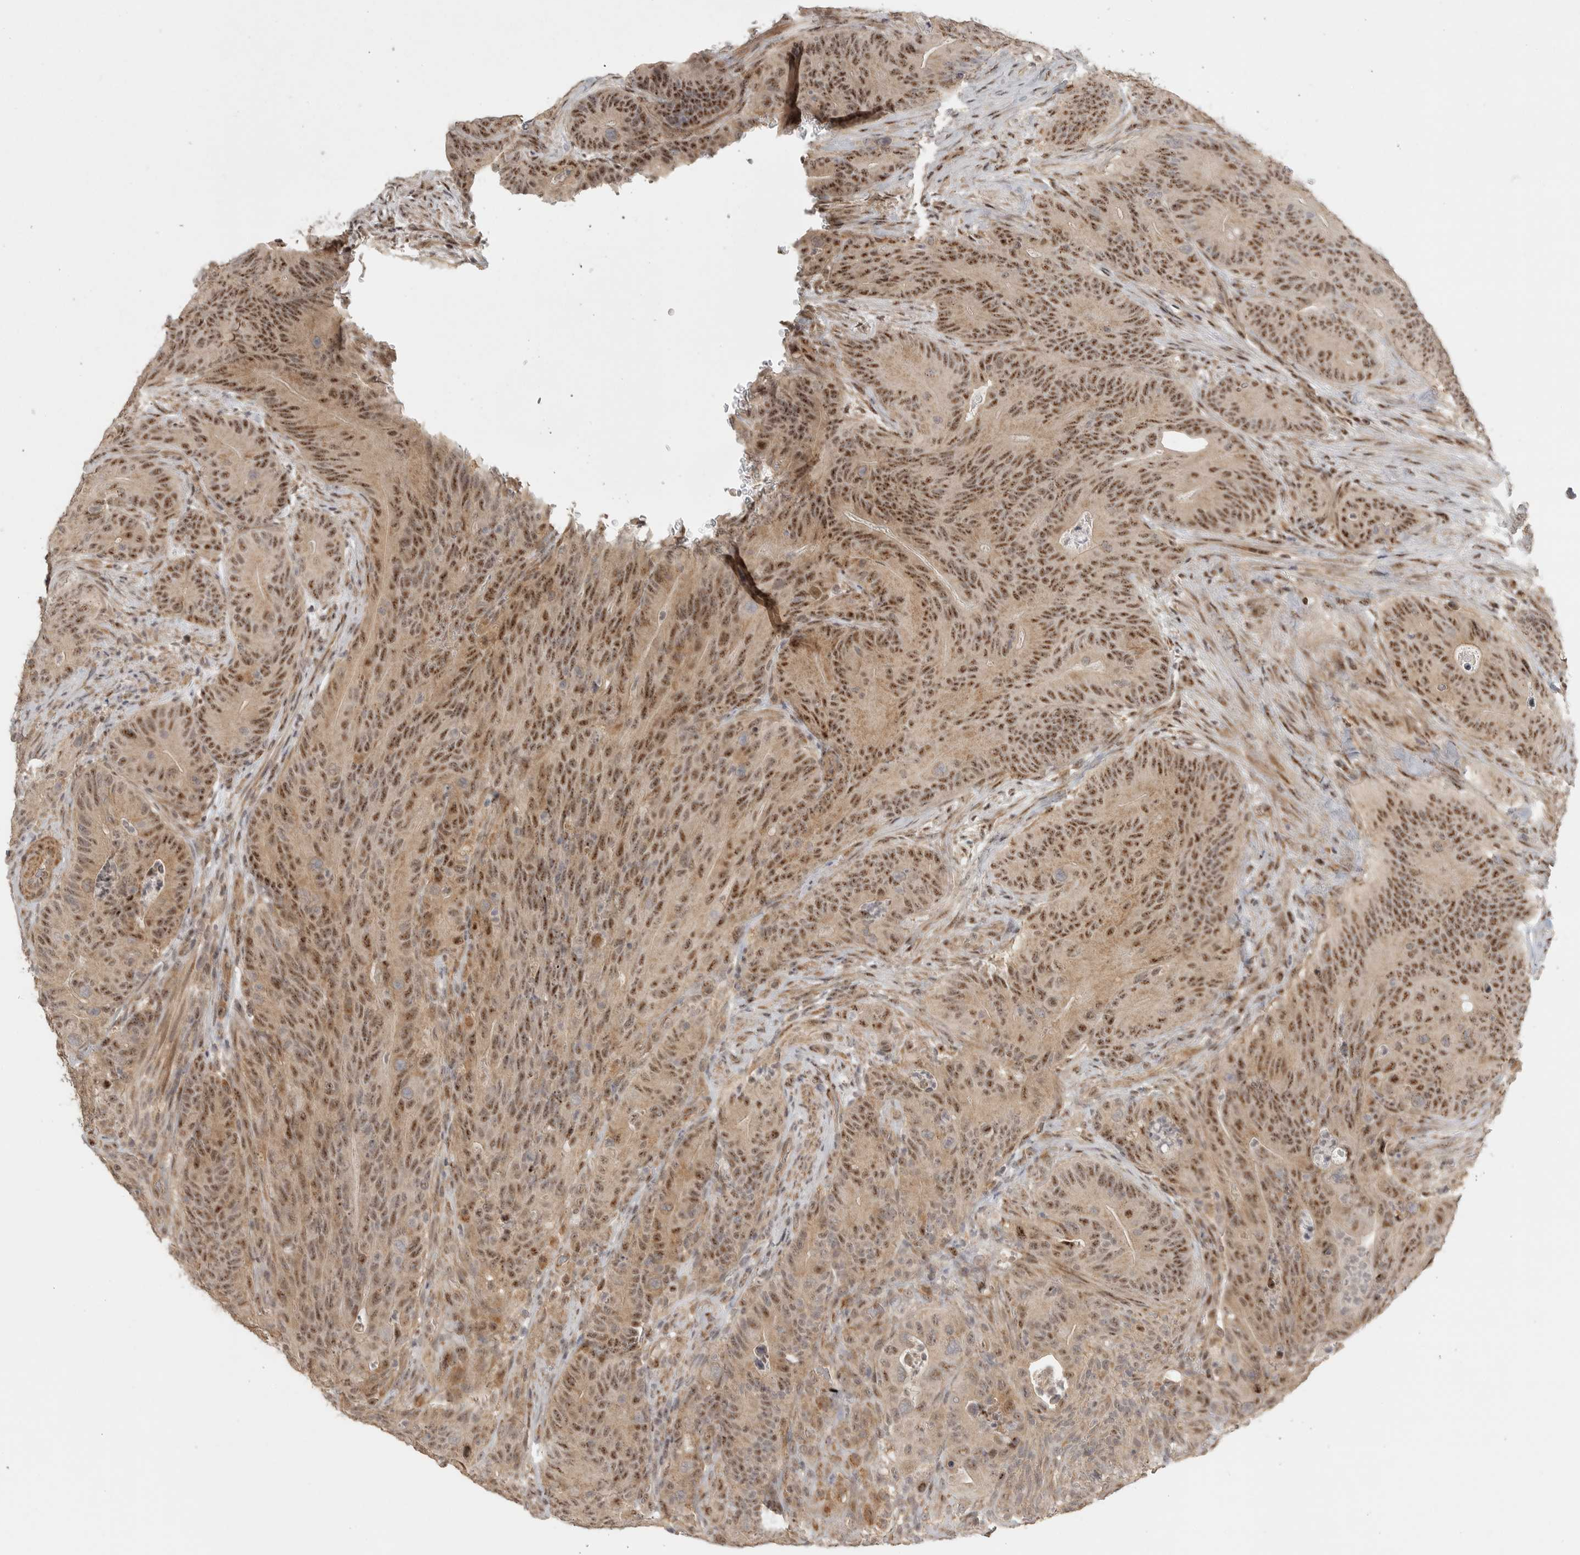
{"staining": {"intensity": "moderate", "quantity": ">75%", "location": "nuclear"}, "tissue": "colorectal cancer", "cell_type": "Tumor cells", "image_type": "cancer", "snomed": [{"axis": "morphology", "description": "Normal tissue, NOS"}, {"axis": "topography", "description": "Colon"}], "caption": "This is an image of immunohistochemistry (IHC) staining of colorectal cancer, which shows moderate staining in the nuclear of tumor cells.", "gene": "POMP", "patient": {"sex": "female", "age": 82}}